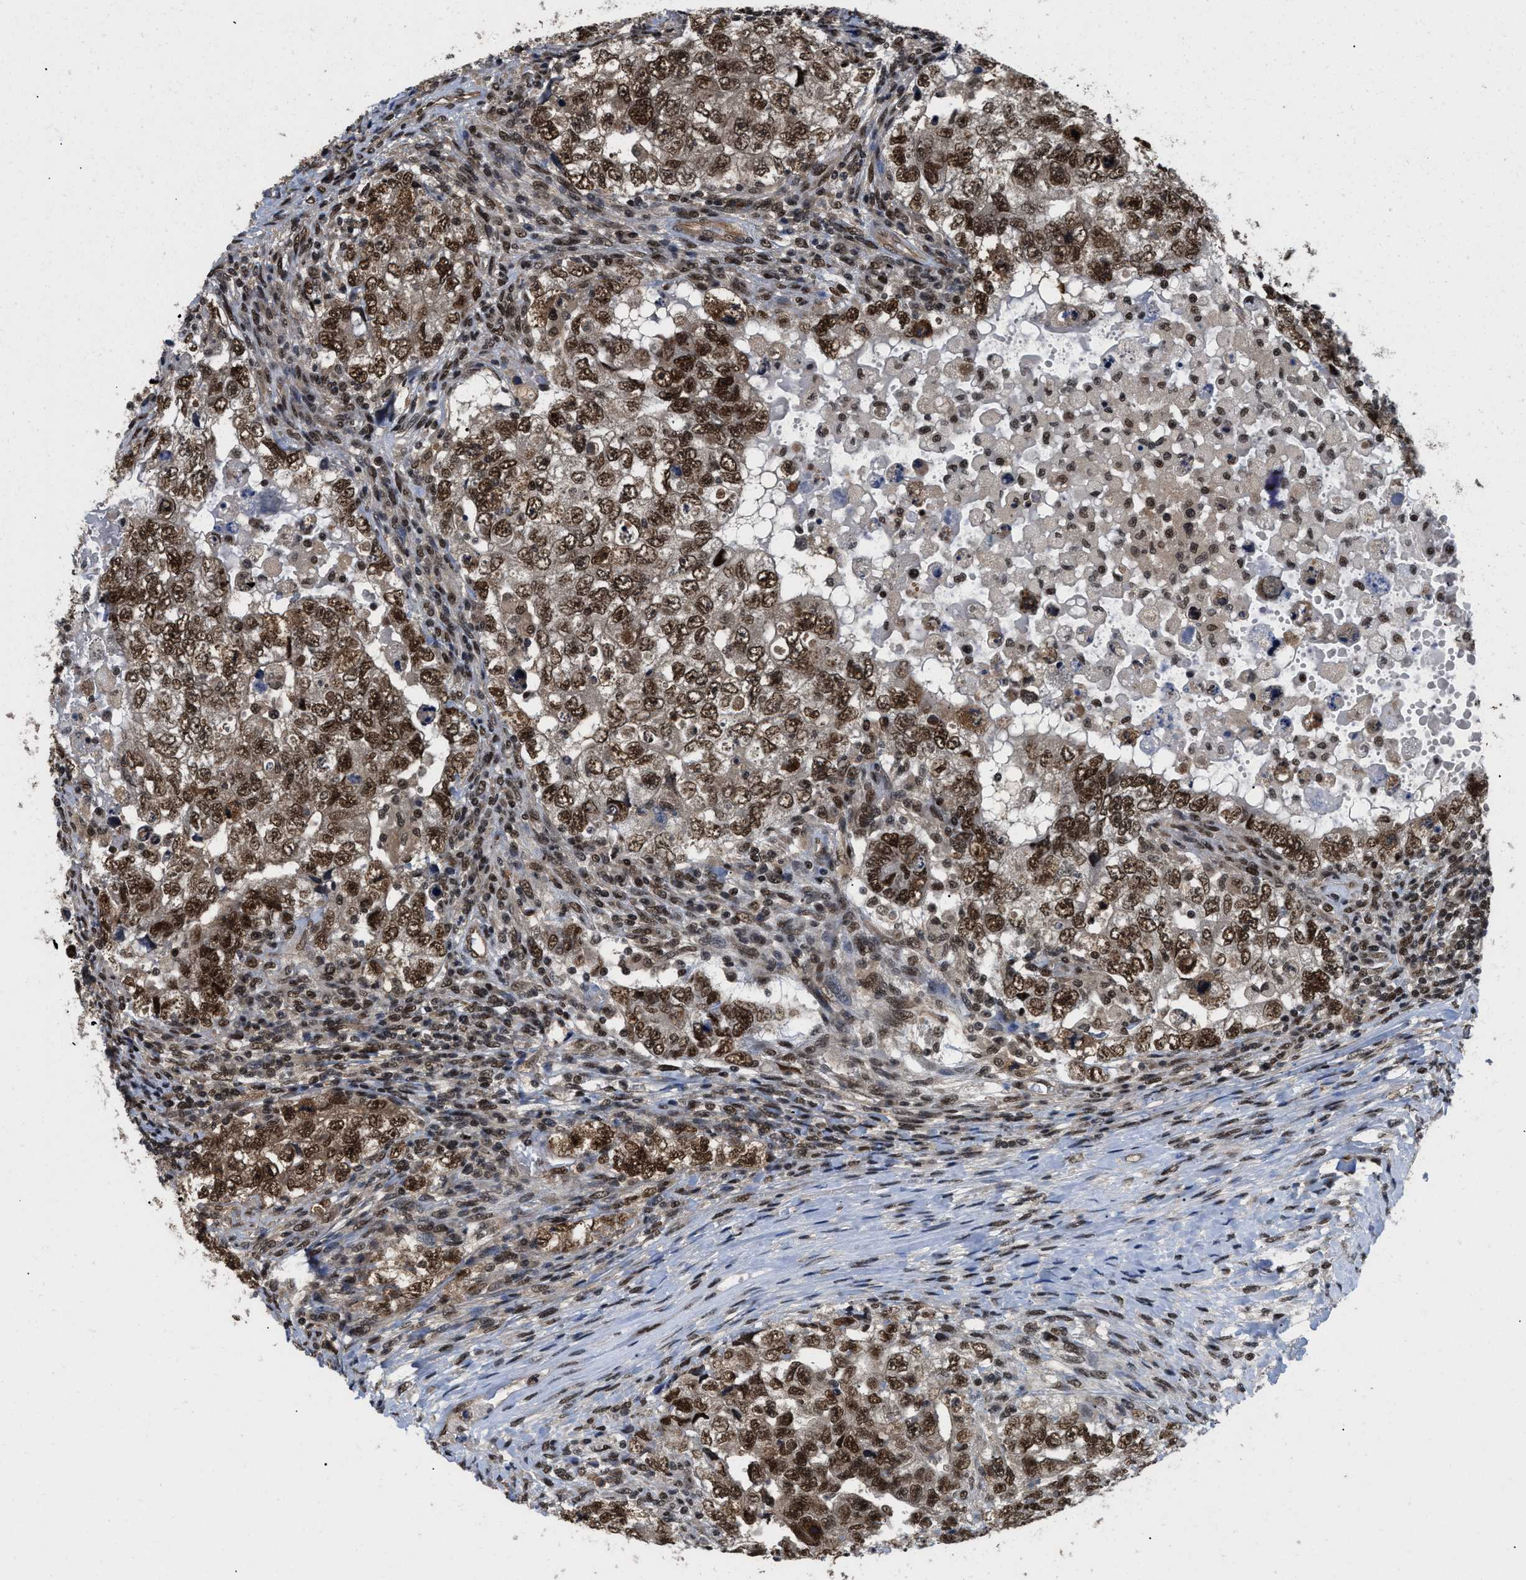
{"staining": {"intensity": "strong", "quantity": ">75%", "location": "nuclear"}, "tissue": "testis cancer", "cell_type": "Tumor cells", "image_type": "cancer", "snomed": [{"axis": "morphology", "description": "Carcinoma, Embryonal, NOS"}, {"axis": "topography", "description": "Testis"}], "caption": "The image shows immunohistochemical staining of testis cancer (embryonal carcinoma). There is strong nuclear positivity is appreciated in approximately >75% of tumor cells. (Brightfield microscopy of DAB IHC at high magnification).", "gene": "SAFB", "patient": {"sex": "male", "age": 36}}